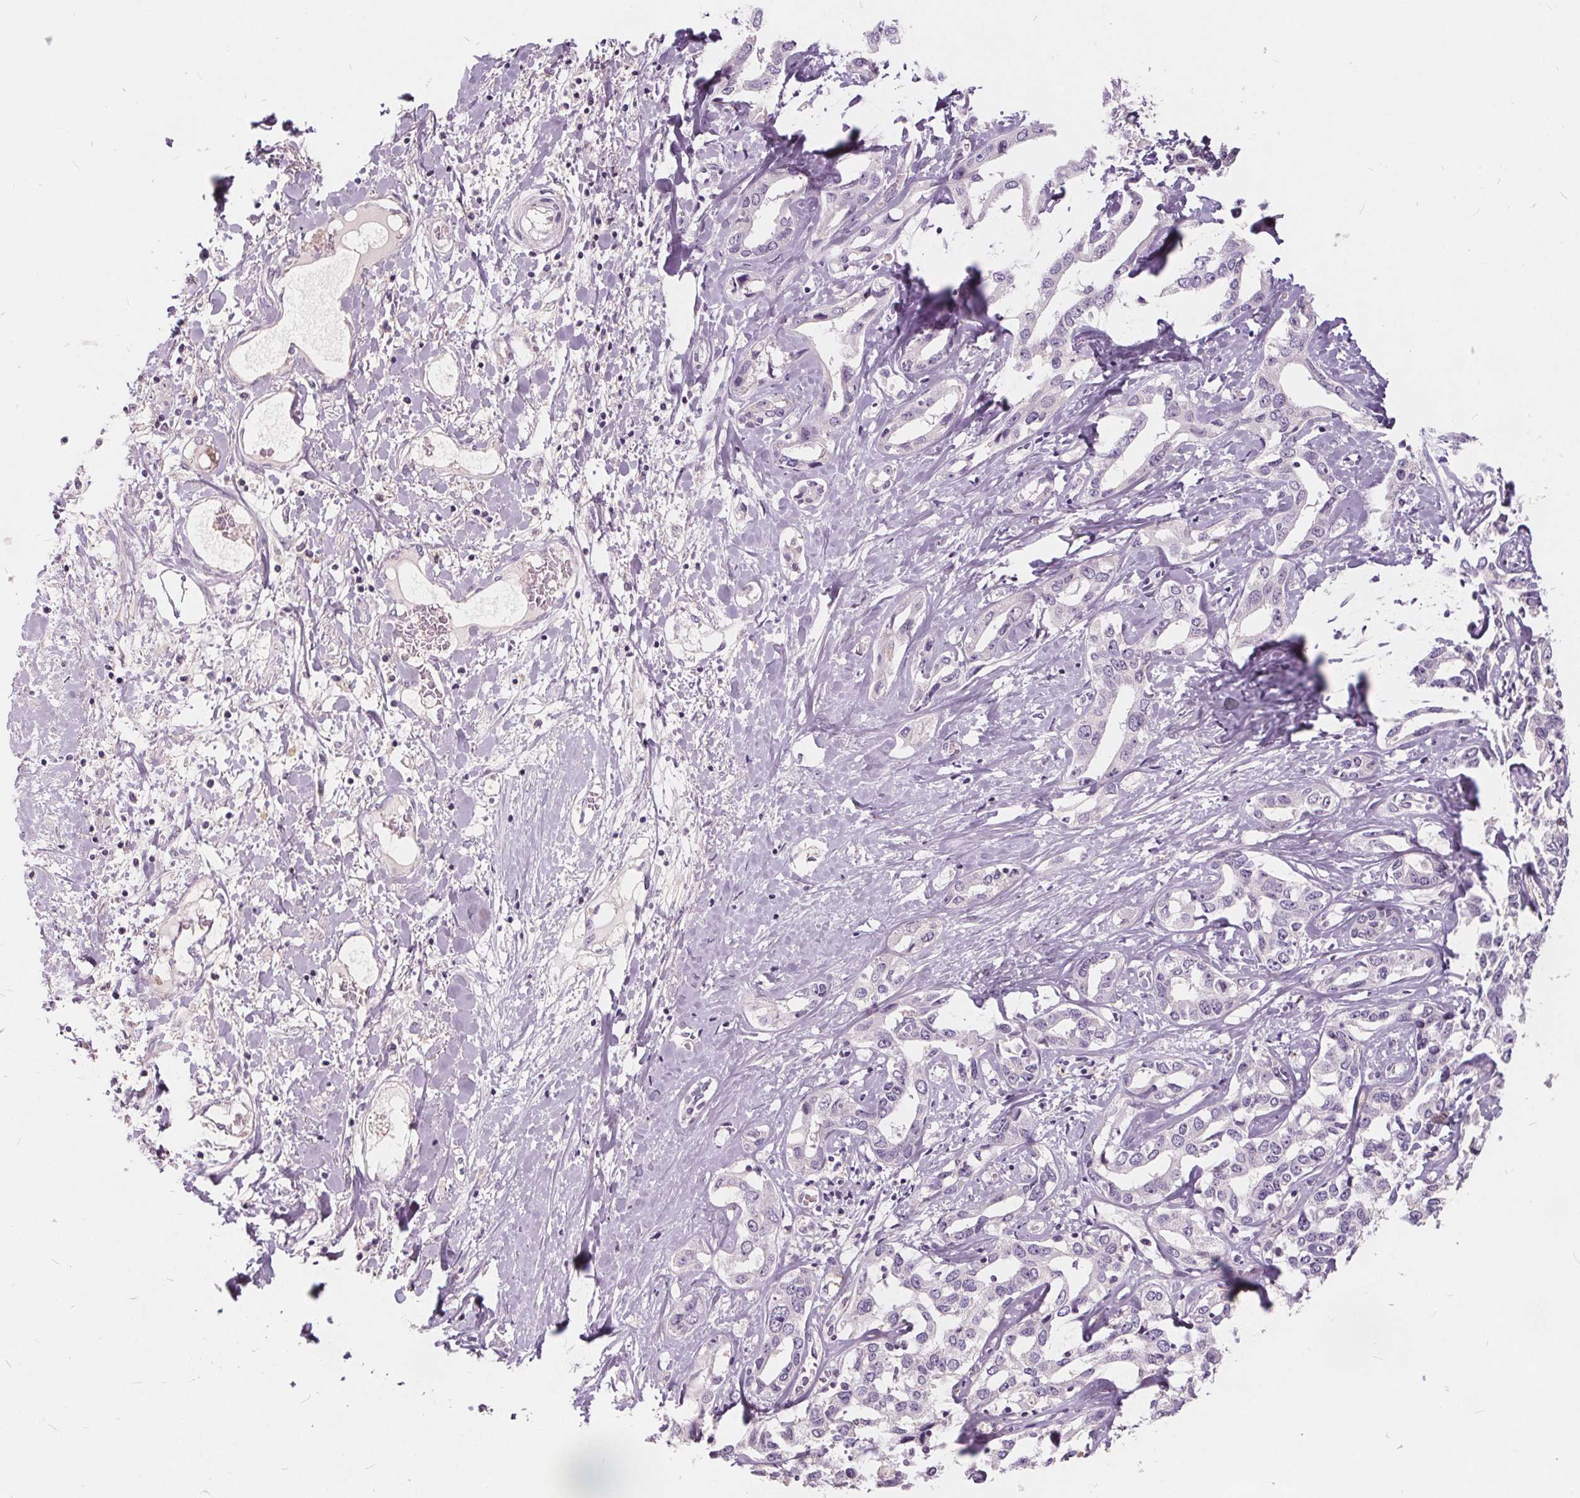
{"staining": {"intensity": "negative", "quantity": "none", "location": "none"}, "tissue": "liver cancer", "cell_type": "Tumor cells", "image_type": "cancer", "snomed": [{"axis": "morphology", "description": "Cholangiocarcinoma"}, {"axis": "topography", "description": "Liver"}], "caption": "Tumor cells show no significant staining in liver cancer (cholangiocarcinoma).", "gene": "HAAO", "patient": {"sex": "male", "age": 59}}